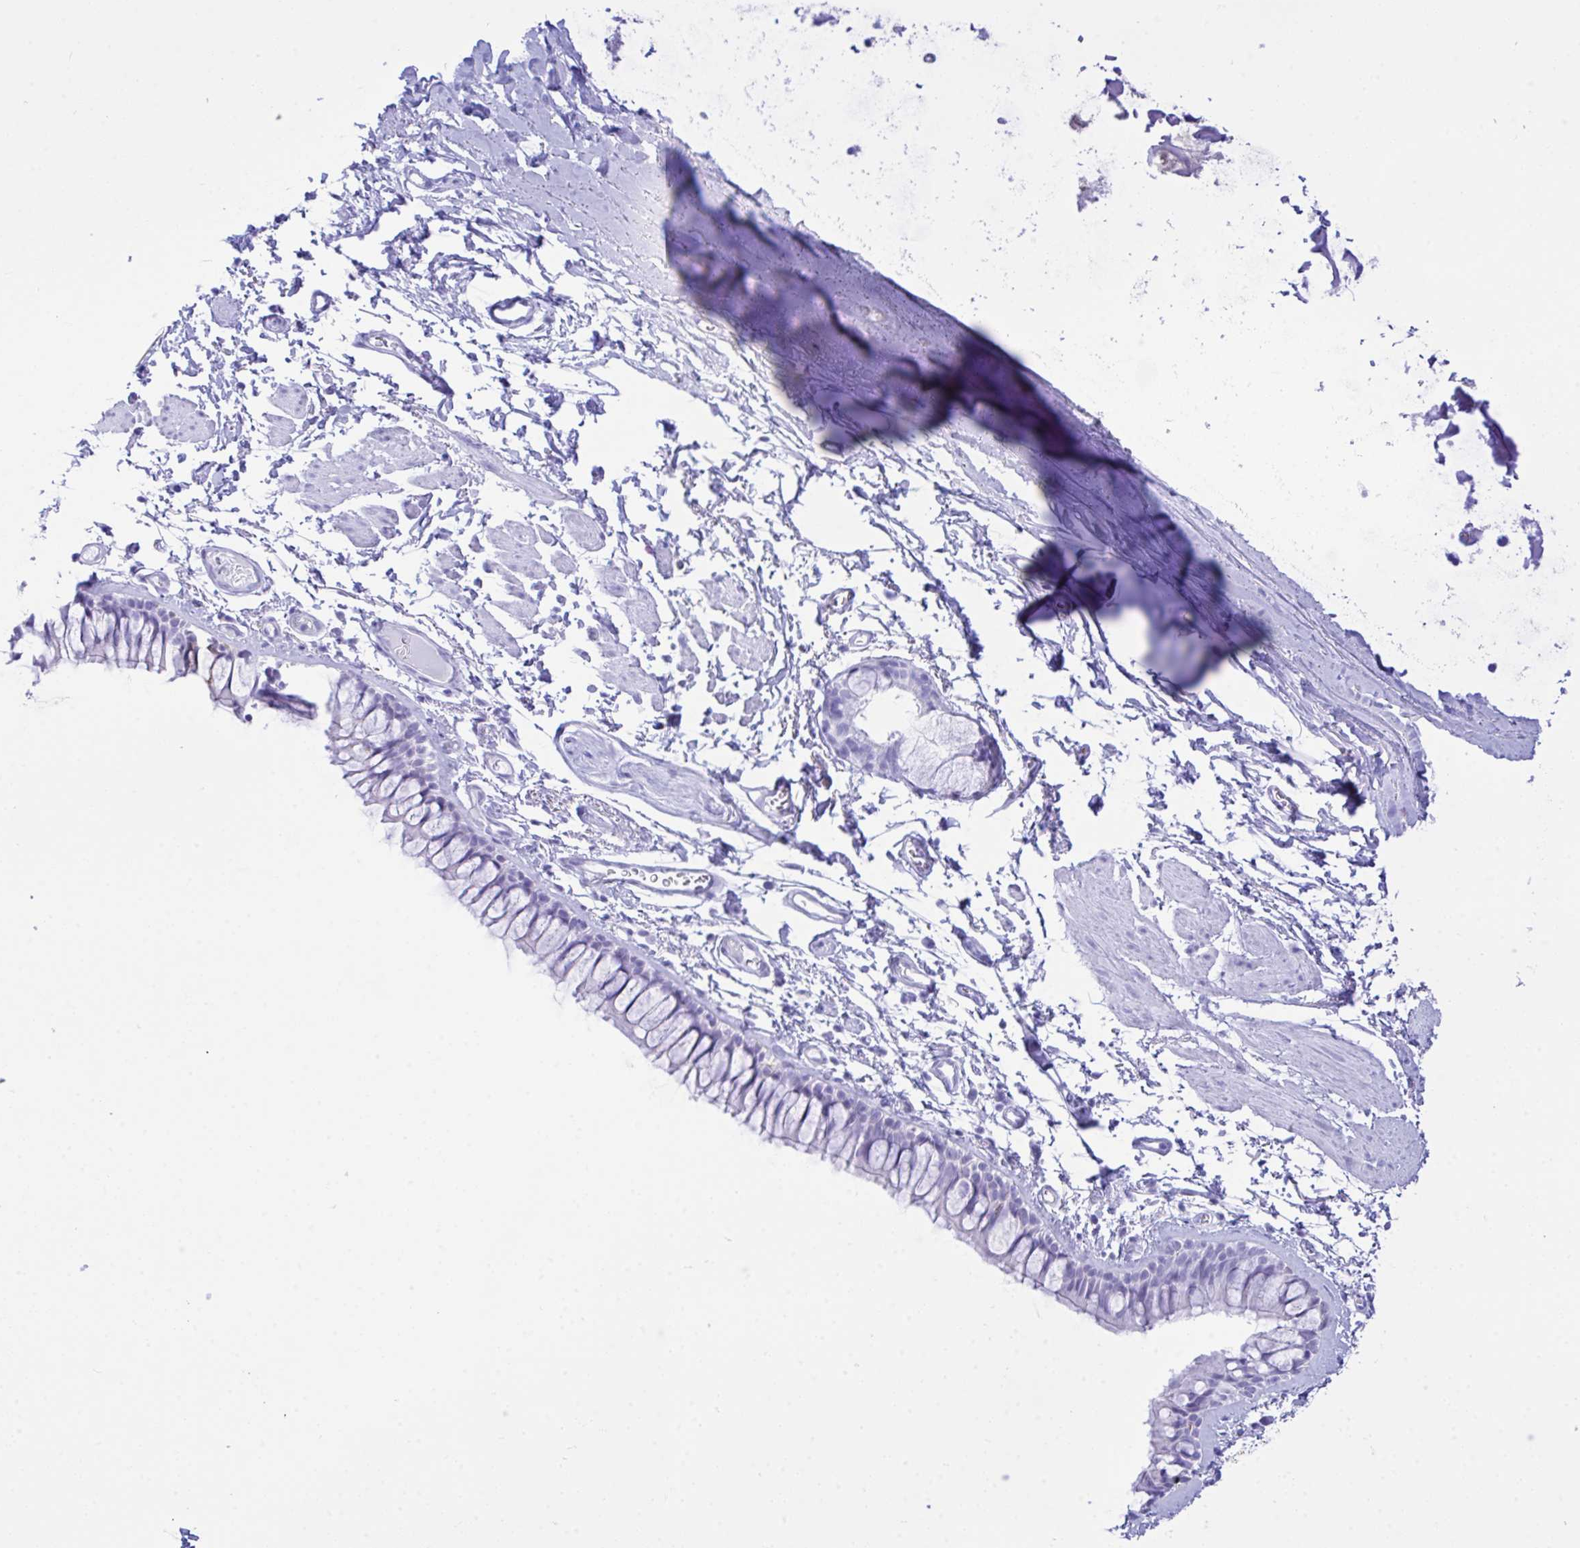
{"staining": {"intensity": "negative", "quantity": "none", "location": "none"}, "tissue": "bronchus", "cell_type": "Respiratory epithelial cells", "image_type": "normal", "snomed": [{"axis": "morphology", "description": "Normal tissue, NOS"}, {"axis": "topography", "description": "Cartilage tissue"}, {"axis": "topography", "description": "Bronchus"}], "caption": "High magnification brightfield microscopy of normal bronchus stained with DAB (brown) and counterstained with hematoxylin (blue): respiratory epithelial cells show no significant staining.", "gene": "SELENOV", "patient": {"sex": "female", "age": 79}}